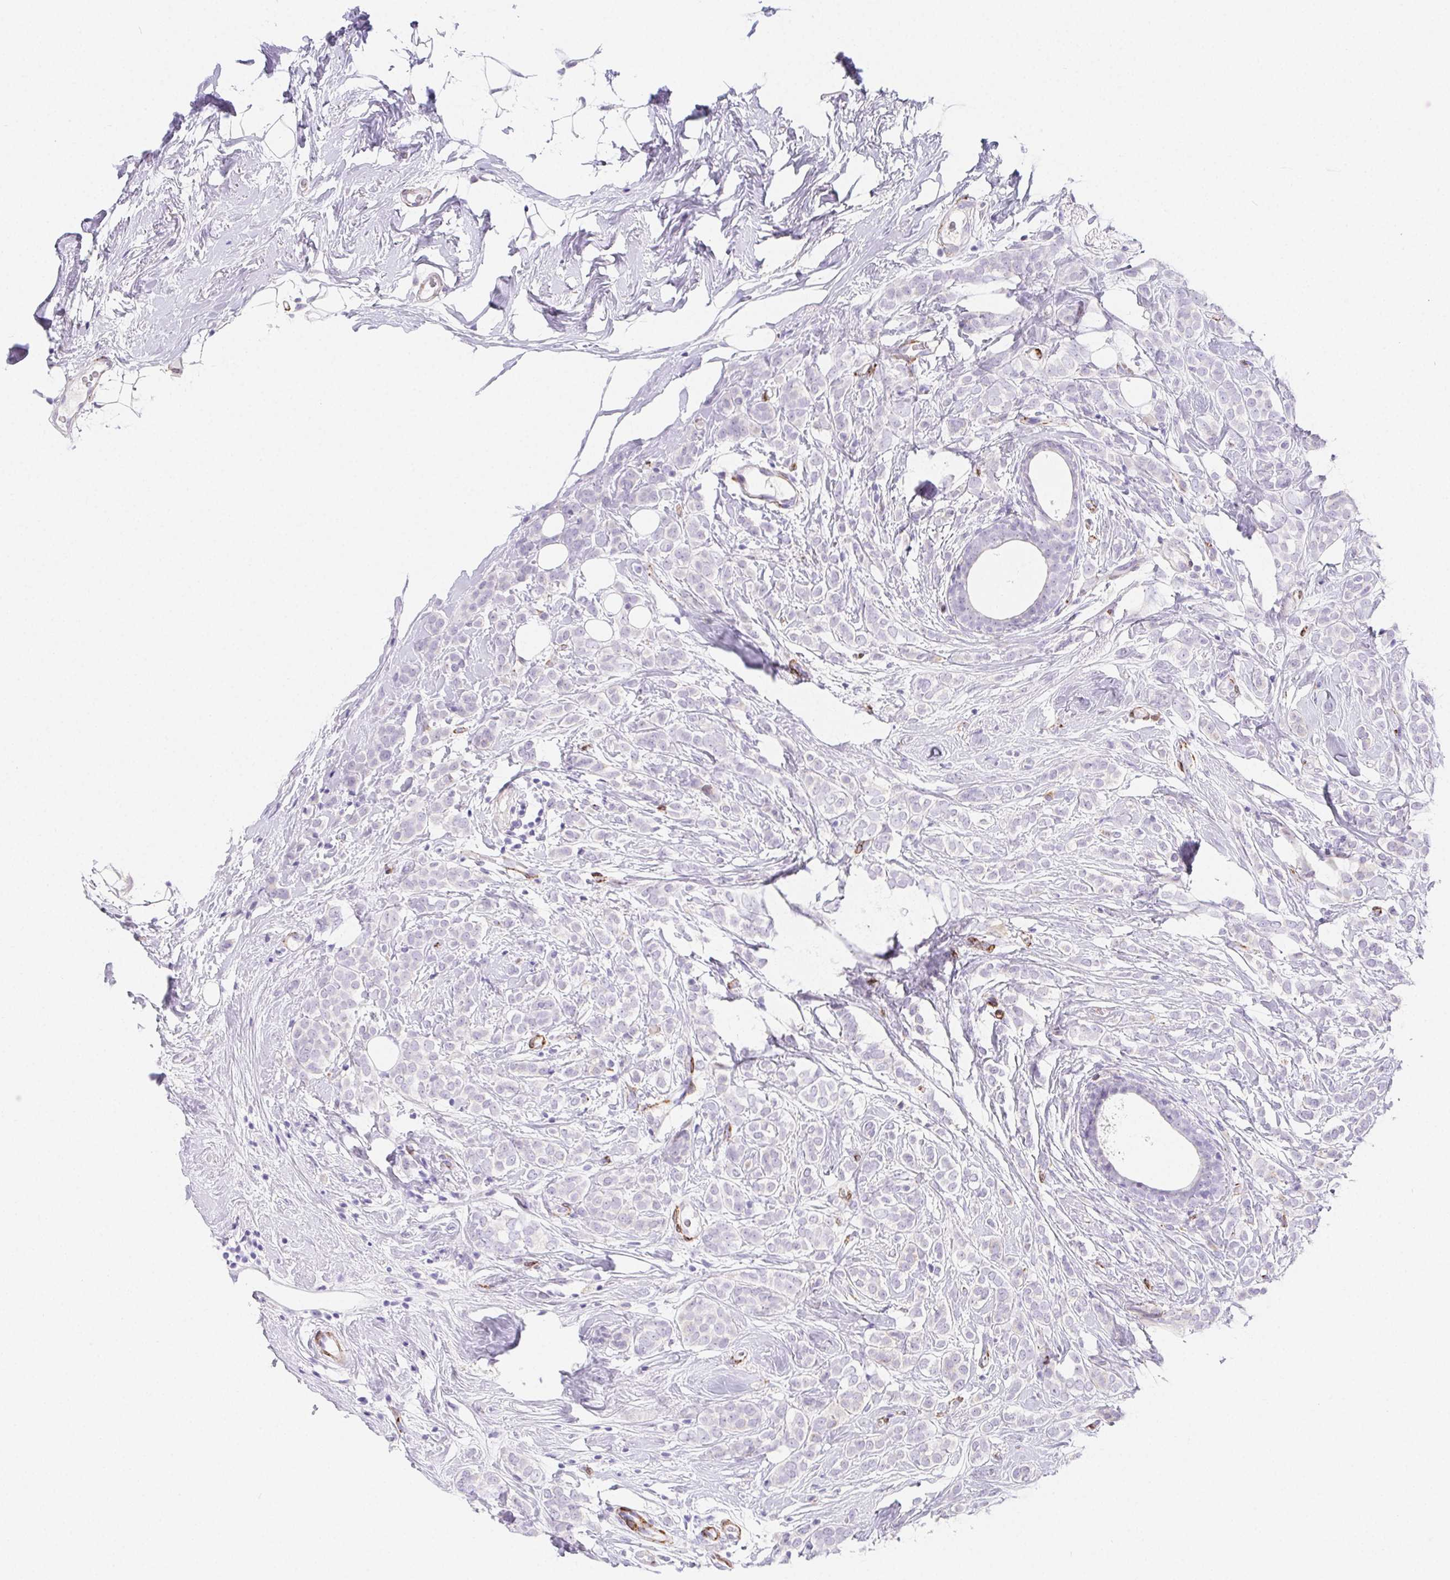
{"staining": {"intensity": "negative", "quantity": "none", "location": "none"}, "tissue": "breast cancer", "cell_type": "Tumor cells", "image_type": "cancer", "snomed": [{"axis": "morphology", "description": "Lobular carcinoma"}, {"axis": "topography", "description": "Breast"}], "caption": "Immunohistochemistry photomicrograph of neoplastic tissue: breast cancer (lobular carcinoma) stained with DAB shows no significant protein positivity in tumor cells. (DAB (3,3'-diaminobenzidine) immunohistochemistry (IHC), high magnification).", "gene": "HRC", "patient": {"sex": "female", "age": 49}}